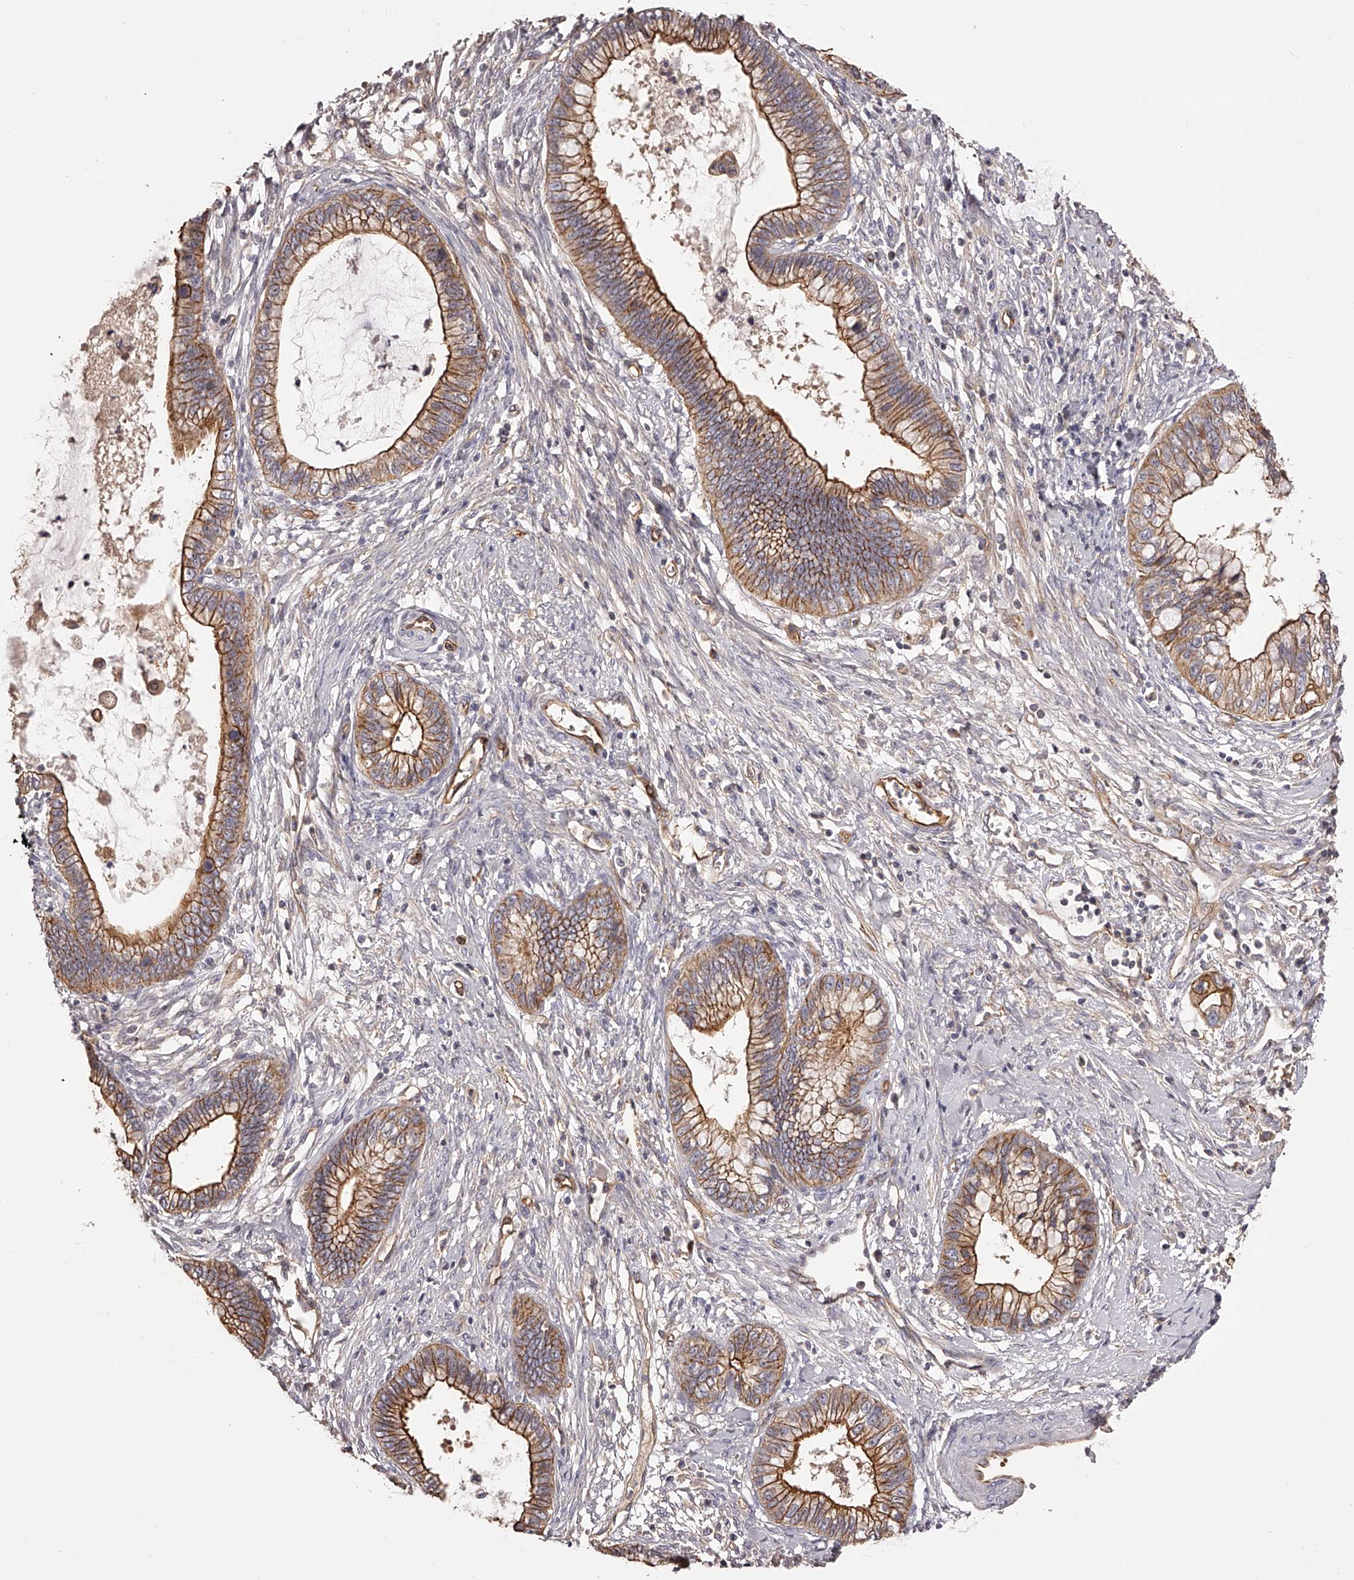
{"staining": {"intensity": "strong", "quantity": ">75%", "location": "cytoplasmic/membranous"}, "tissue": "cervical cancer", "cell_type": "Tumor cells", "image_type": "cancer", "snomed": [{"axis": "morphology", "description": "Adenocarcinoma, NOS"}, {"axis": "topography", "description": "Cervix"}], "caption": "Strong cytoplasmic/membranous protein staining is present in approximately >75% of tumor cells in cervical adenocarcinoma. (Stains: DAB (3,3'-diaminobenzidine) in brown, nuclei in blue, Microscopy: brightfield microscopy at high magnification).", "gene": "LTV1", "patient": {"sex": "female", "age": 44}}